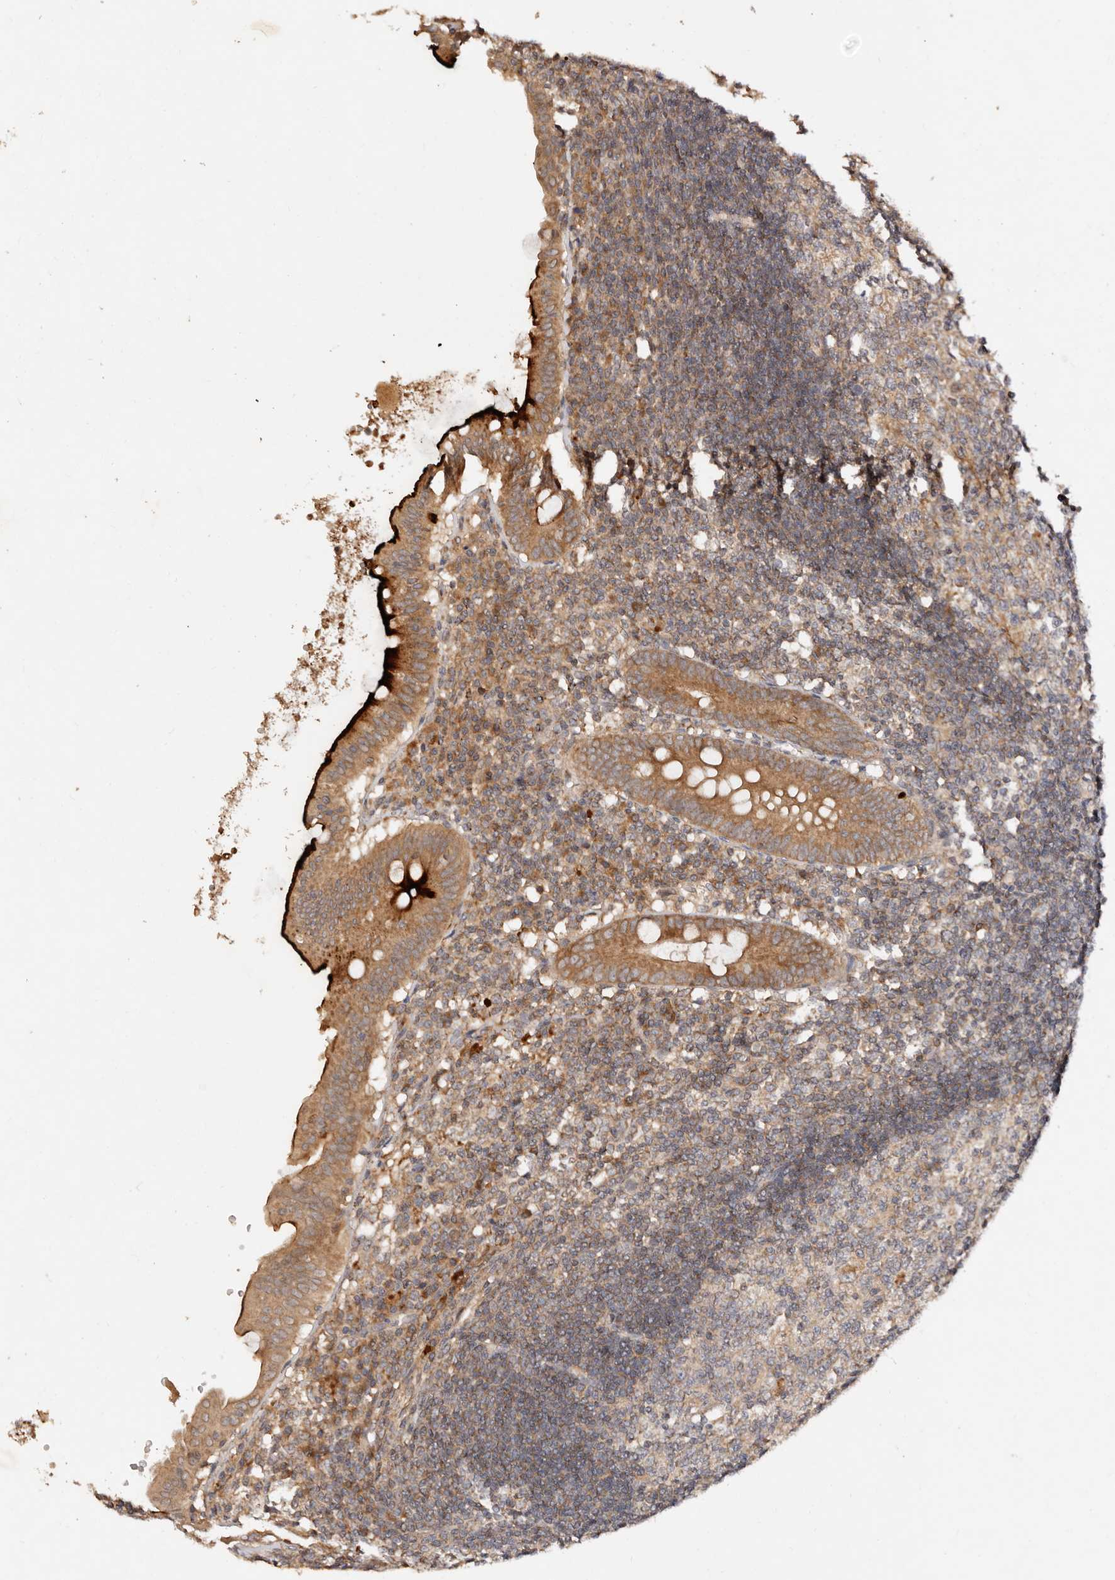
{"staining": {"intensity": "strong", "quantity": ">75%", "location": "cytoplasmic/membranous"}, "tissue": "appendix", "cell_type": "Glandular cells", "image_type": "normal", "snomed": [{"axis": "morphology", "description": "Normal tissue, NOS"}, {"axis": "topography", "description": "Appendix"}], "caption": "High-magnification brightfield microscopy of benign appendix stained with DAB (brown) and counterstained with hematoxylin (blue). glandular cells exhibit strong cytoplasmic/membranous expression is appreciated in approximately>75% of cells.", "gene": "DENND11", "patient": {"sex": "female", "age": 54}}